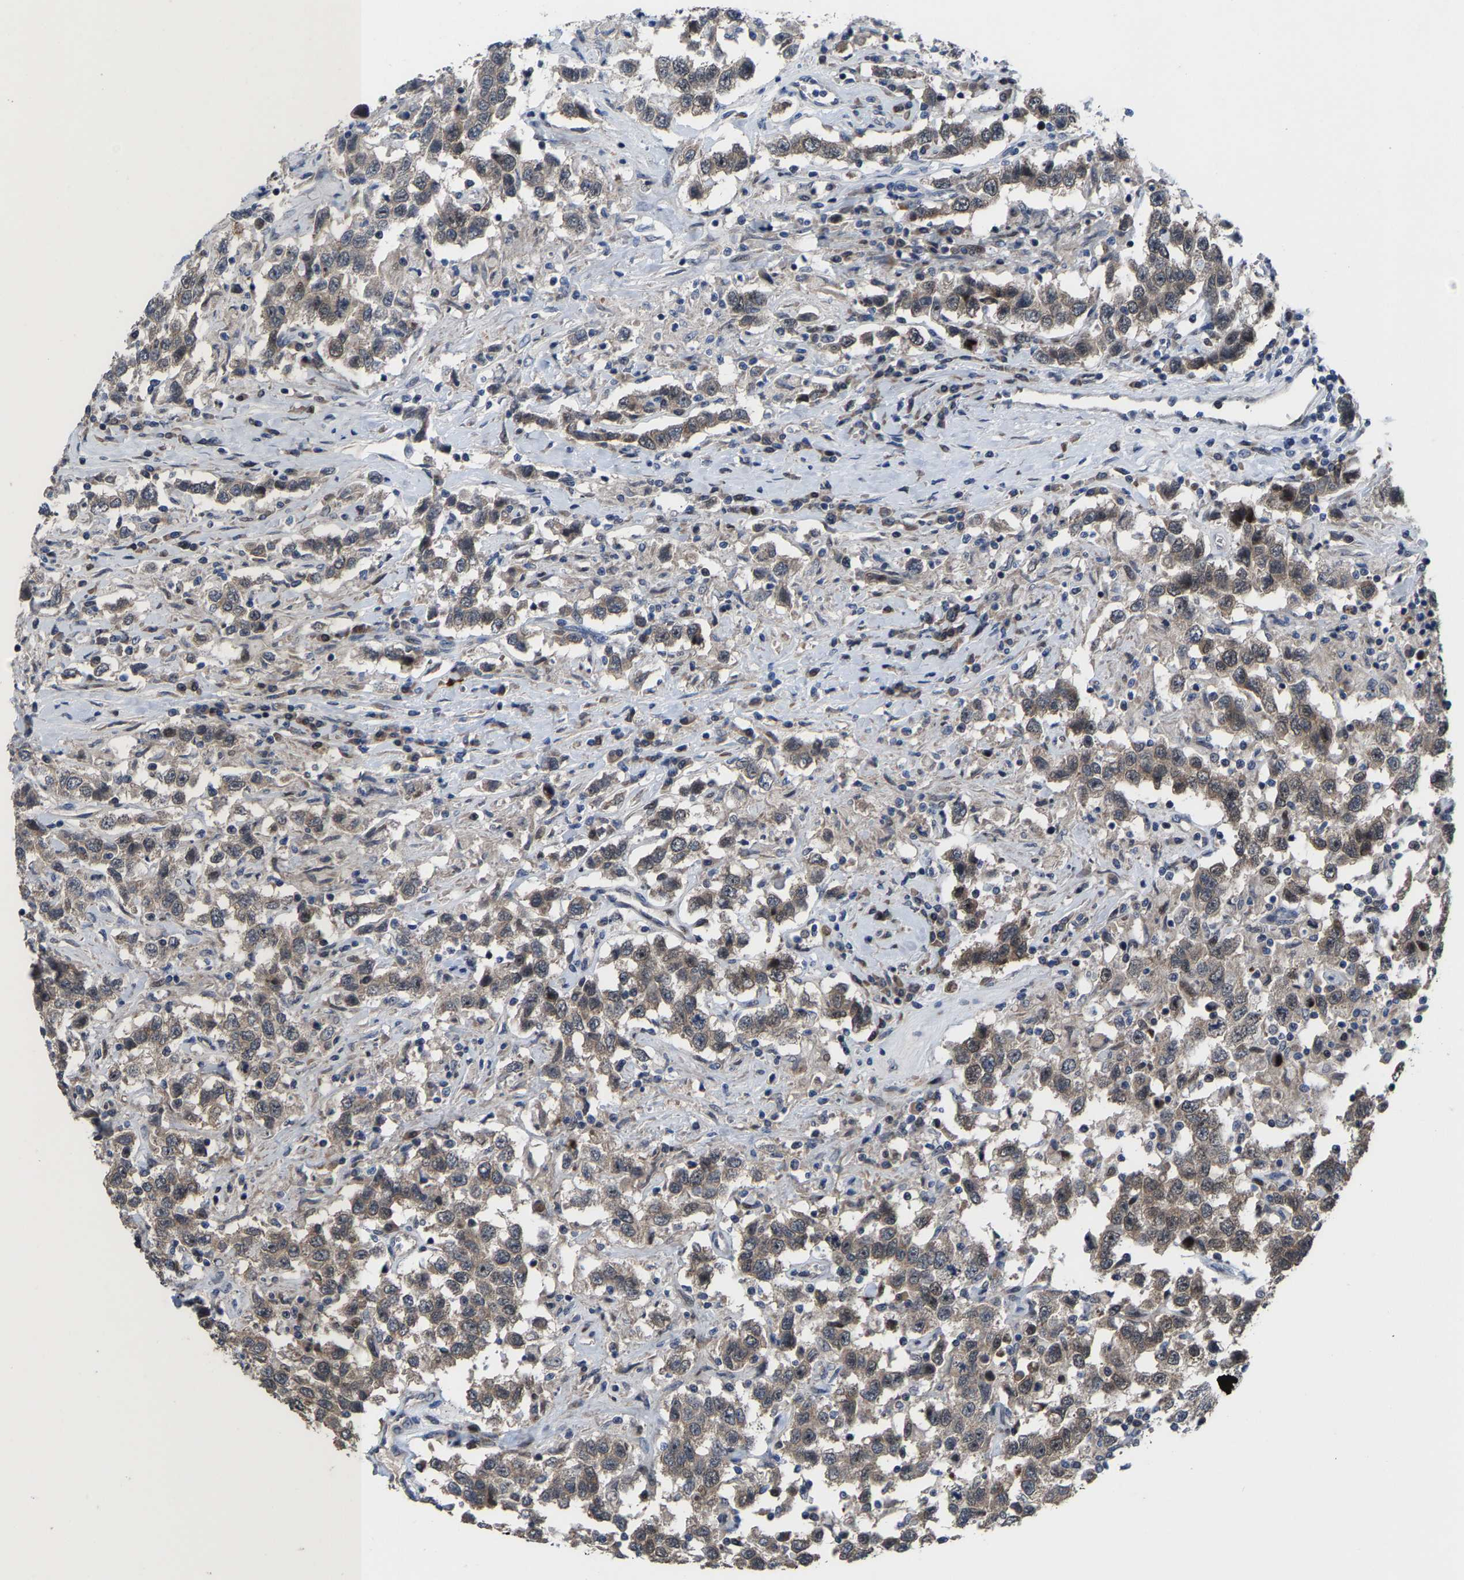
{"staining": {"intensity": "weak", "quantity": ">75%", "location": "cytoplasmic/membranous"}, "tissue": "testis cancer", "cell_type": "Tumor cells", "image_type": "cancer", "snomed": [{"axis": "morphology", "description": "Seminoma, NOS"}, {"axis": "topography", "description": "Testis"}], "caption": "A high-resolution micrograph shows immunohistochemistry staining of seminoma (testis), which exhibits weak cytoplasmic/membranous expression in about >75% of tumor cells.", "gene": "HAUS6", "patient": {"sex": "male", "age": 41}}